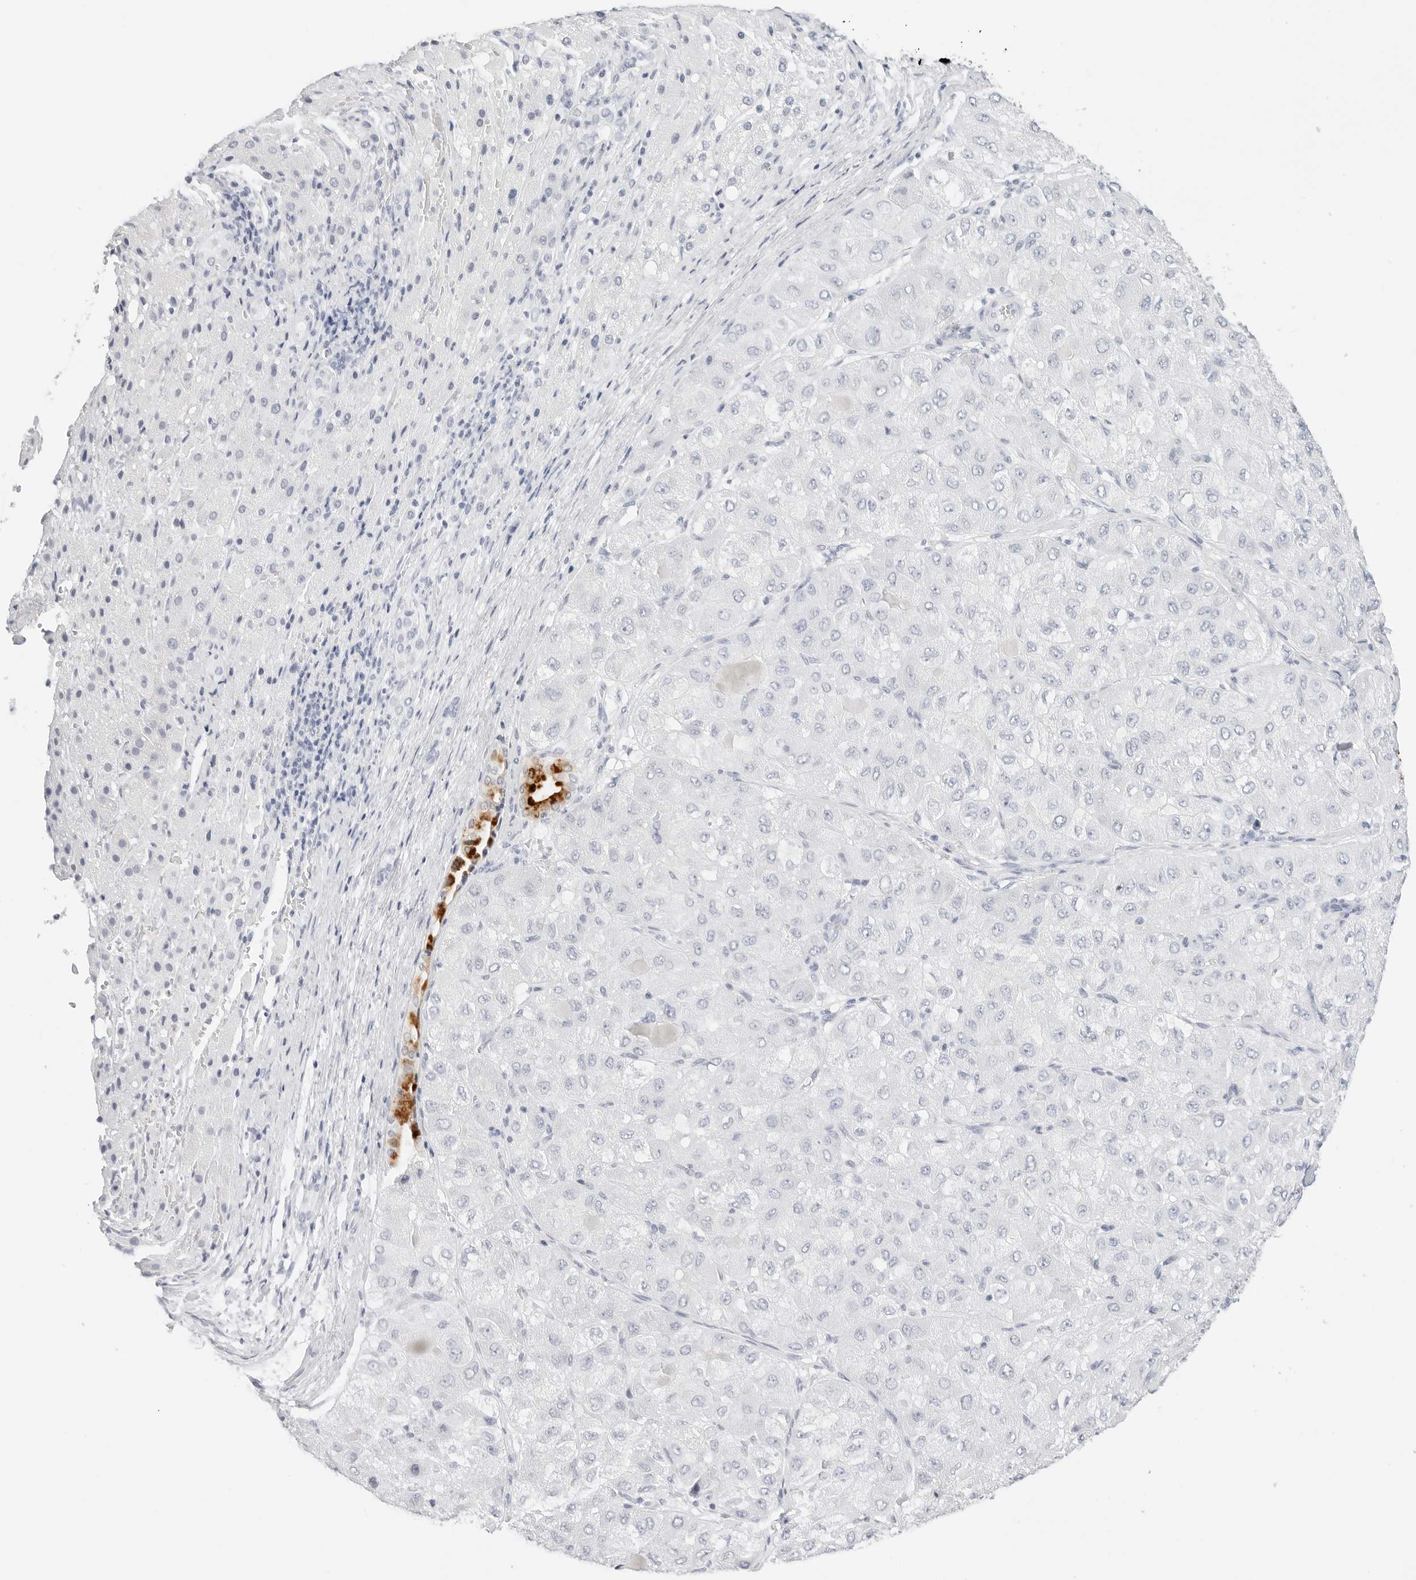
{"staining": {"intensity": "negative", "quantity": "none", "location": "none"}, "tissue": "liver cancer", "cell_type": "Tumor cells", "image_type": "cancer", "snomed": [{"axis": "morphology", "description": "Carcinoma, Hepatocellular, NOS"}, {"axis": "topography", "description": "Liver"}], "caption": "A high-resolution image shows IHC staining of hepatocellular carcinoma (liver), which displays no significant positivity in tumor cells. Nuclei are stained in blue.", "gene": "TFF2", "patient": {"sex": "male", "age": 80}}